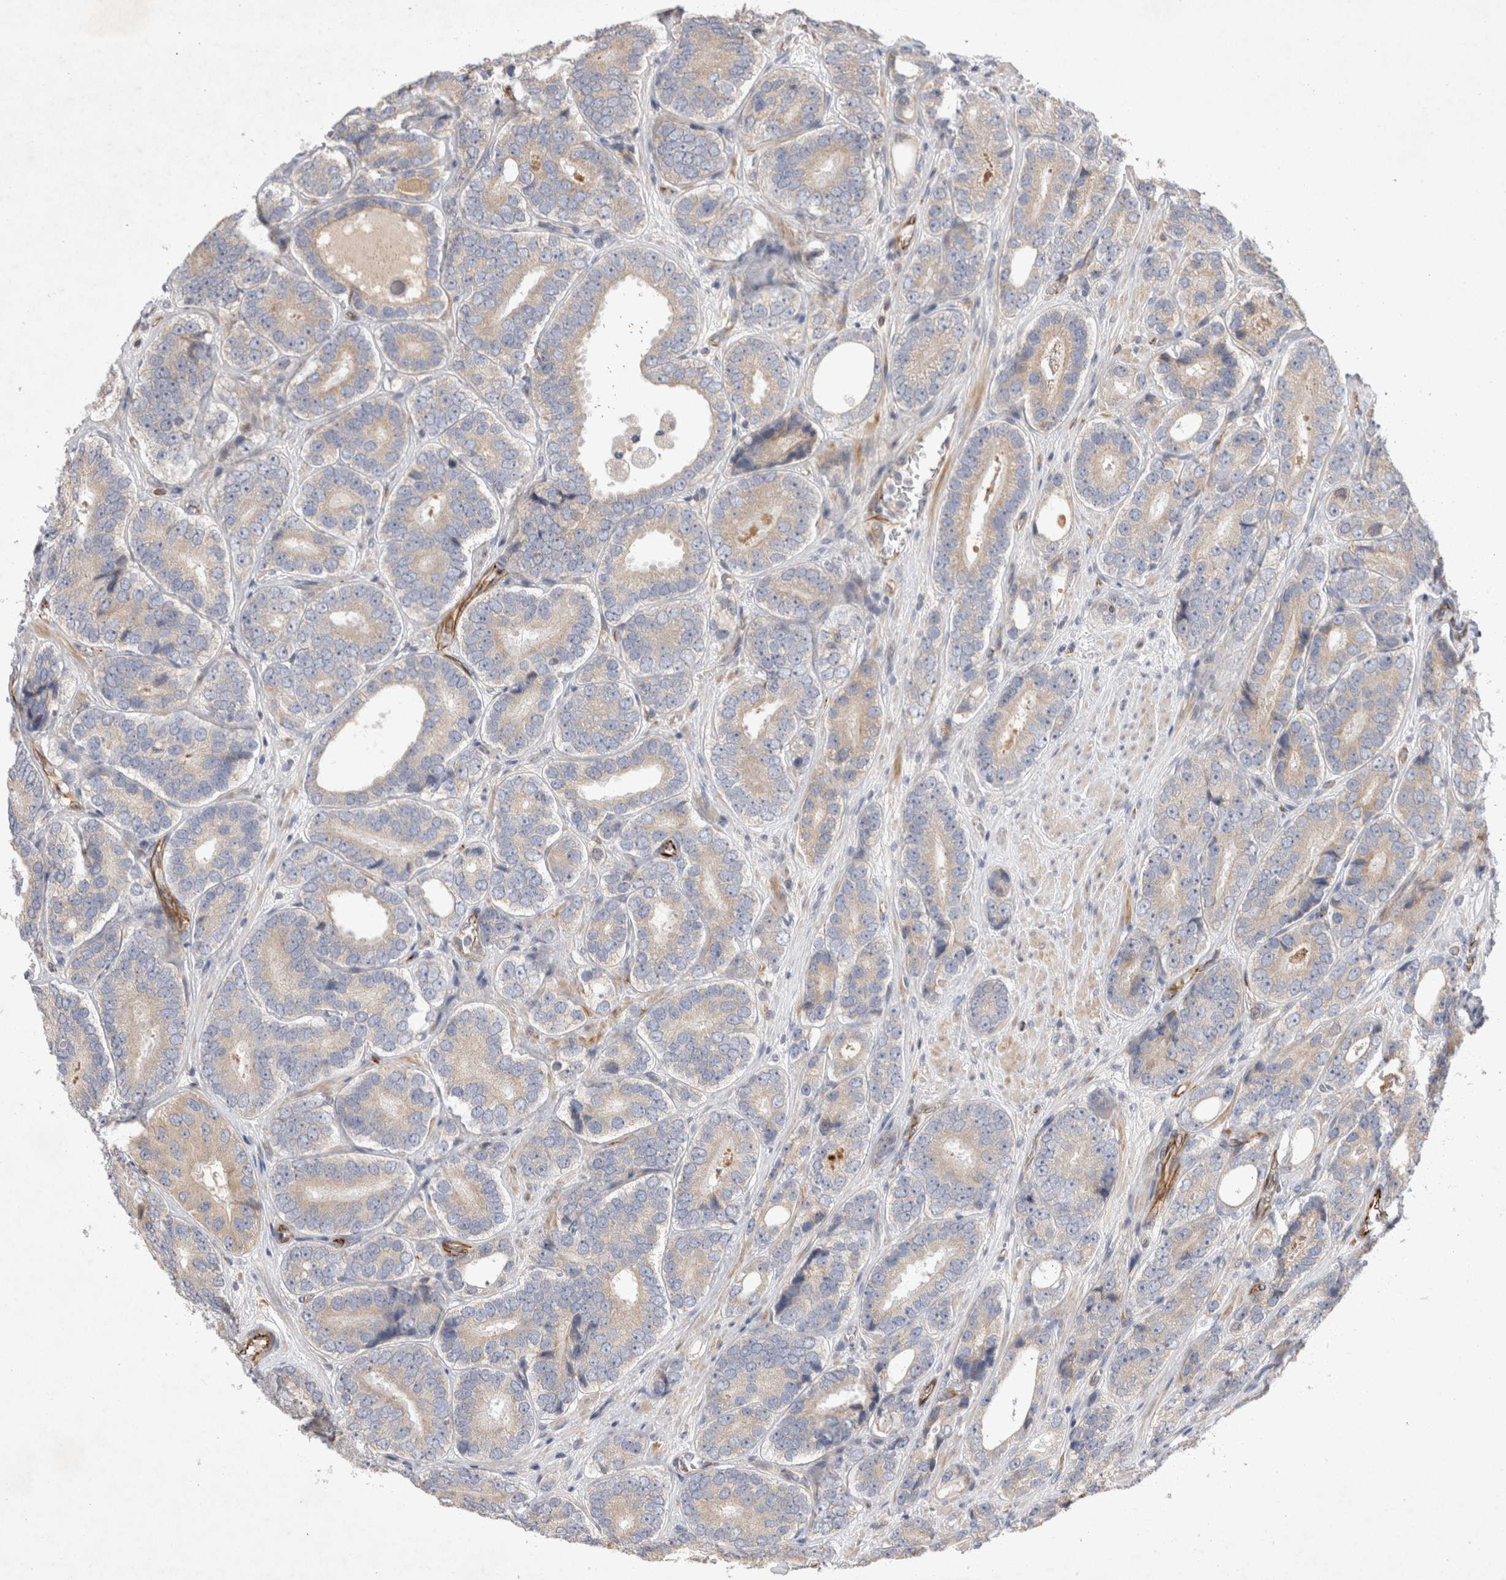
{"staining": {"intensity": "weak", "quantity": "<25%", "location": "cytoplasmic/membranous"}, "tissue": "prostate cancer", "cell_type": "Tumor cells", "image_type": "cancer", "snomed": [{"axis": "morphology", "description": "Adenocarcinoma, High grade"}, {"axis": "topography", "description": "Prostate"}], "caption": "Tumor cells are negative for brown protein staining in adenocarcinoma (high-grade) (prostate).", "gene": "NMU", "patient": {"sex": "male", "age": 56}}